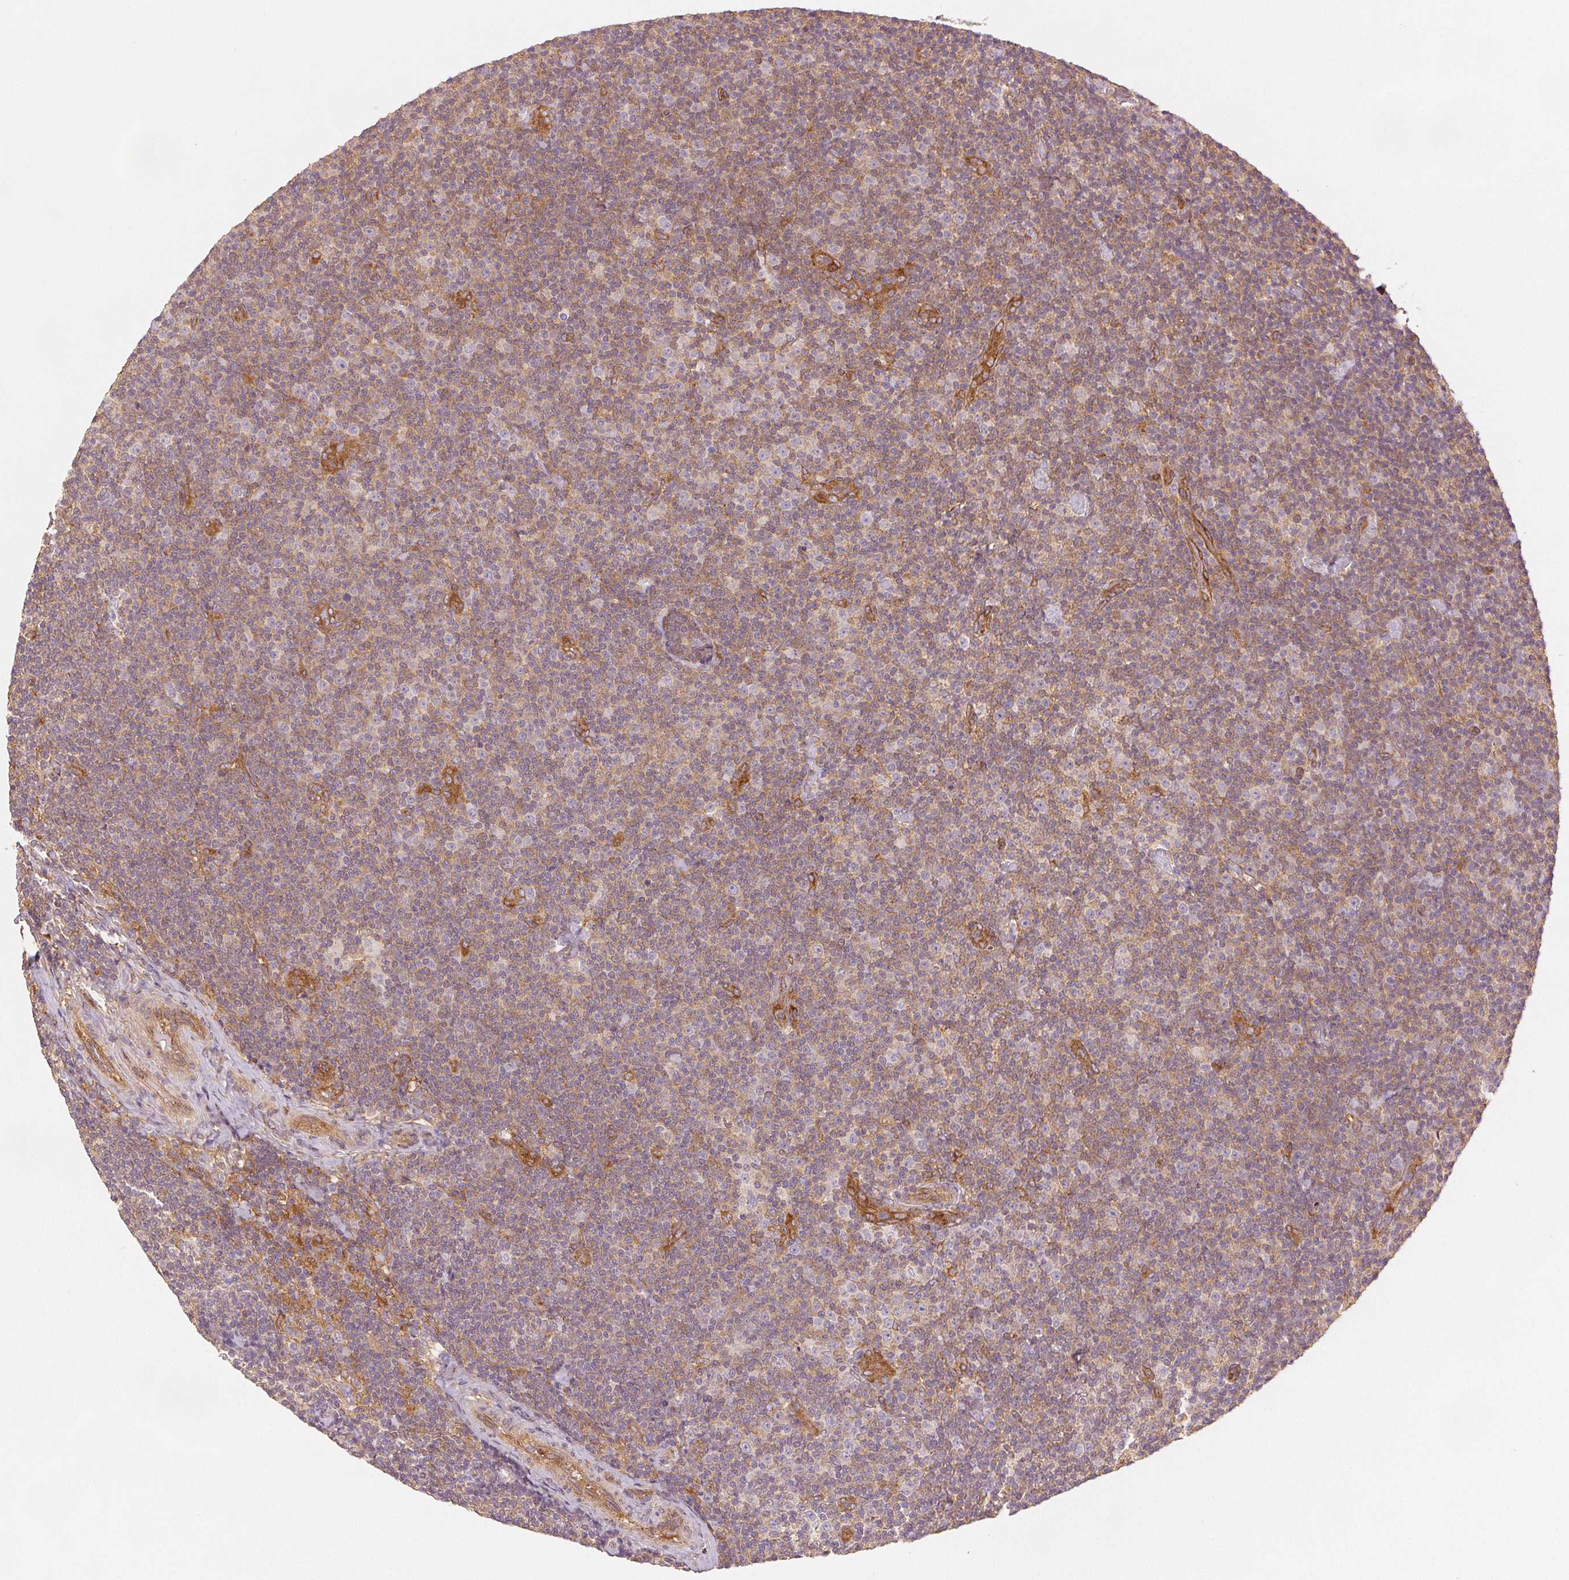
{"staining": {"intensity": "weak", "quantity": "<25%", "location": "cytoplasmic/membranous"}, "tissue": "lymphoma", "cell_type": "Tumor cells", "image_type": "cancer", "snomed": [{"axis": "morphology", "description": "Malignant lymphoma, non-Hodgkin's type, Low grade"}, {"axis": "topography", "description": "Lymph node"}], "caption": "Lymphoma stained for a protein using IHC shows no positivity tumor cells.", "gene": "DIAPH2", "patient": {"sex": "male", "age": 81}}